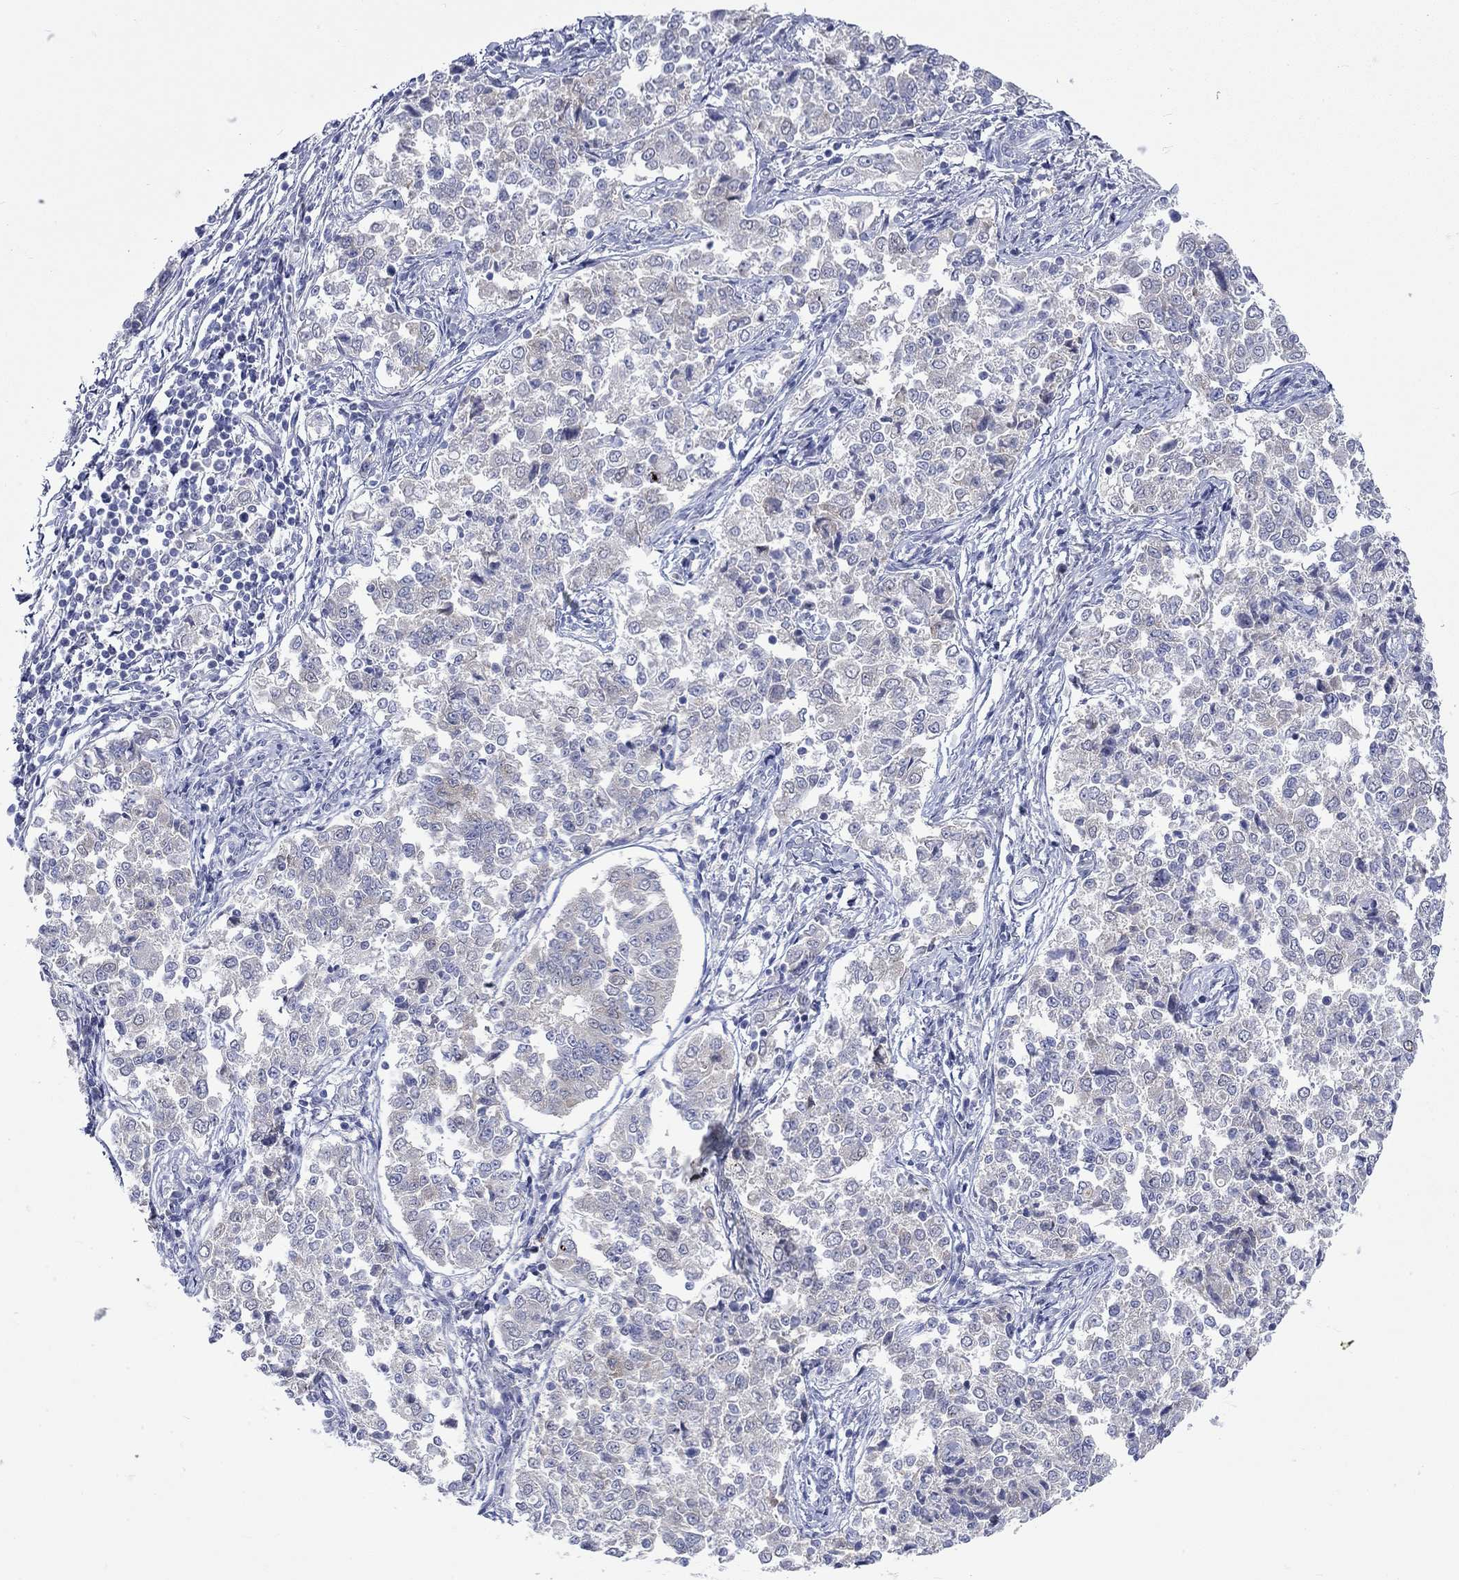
{"staining": {"intensity": "negative", "quantity": "none", "location": "none"}, "tissue": "endometrial cancer", "cell_type": "Tumor cells", "image_type": "cancer", "snomed": [{"axis": "morphology", "description": "Adenocarcinoma, NOS"}, {"axis": "topography", "description": "Endometrium"}], "caption": "Immunohistochemical staining of adenocarcinoma (endometrial) shows no significant positivity in tumor cells.", "gene": "CERS1", "patient": {"sex": "female", "age": 43}}